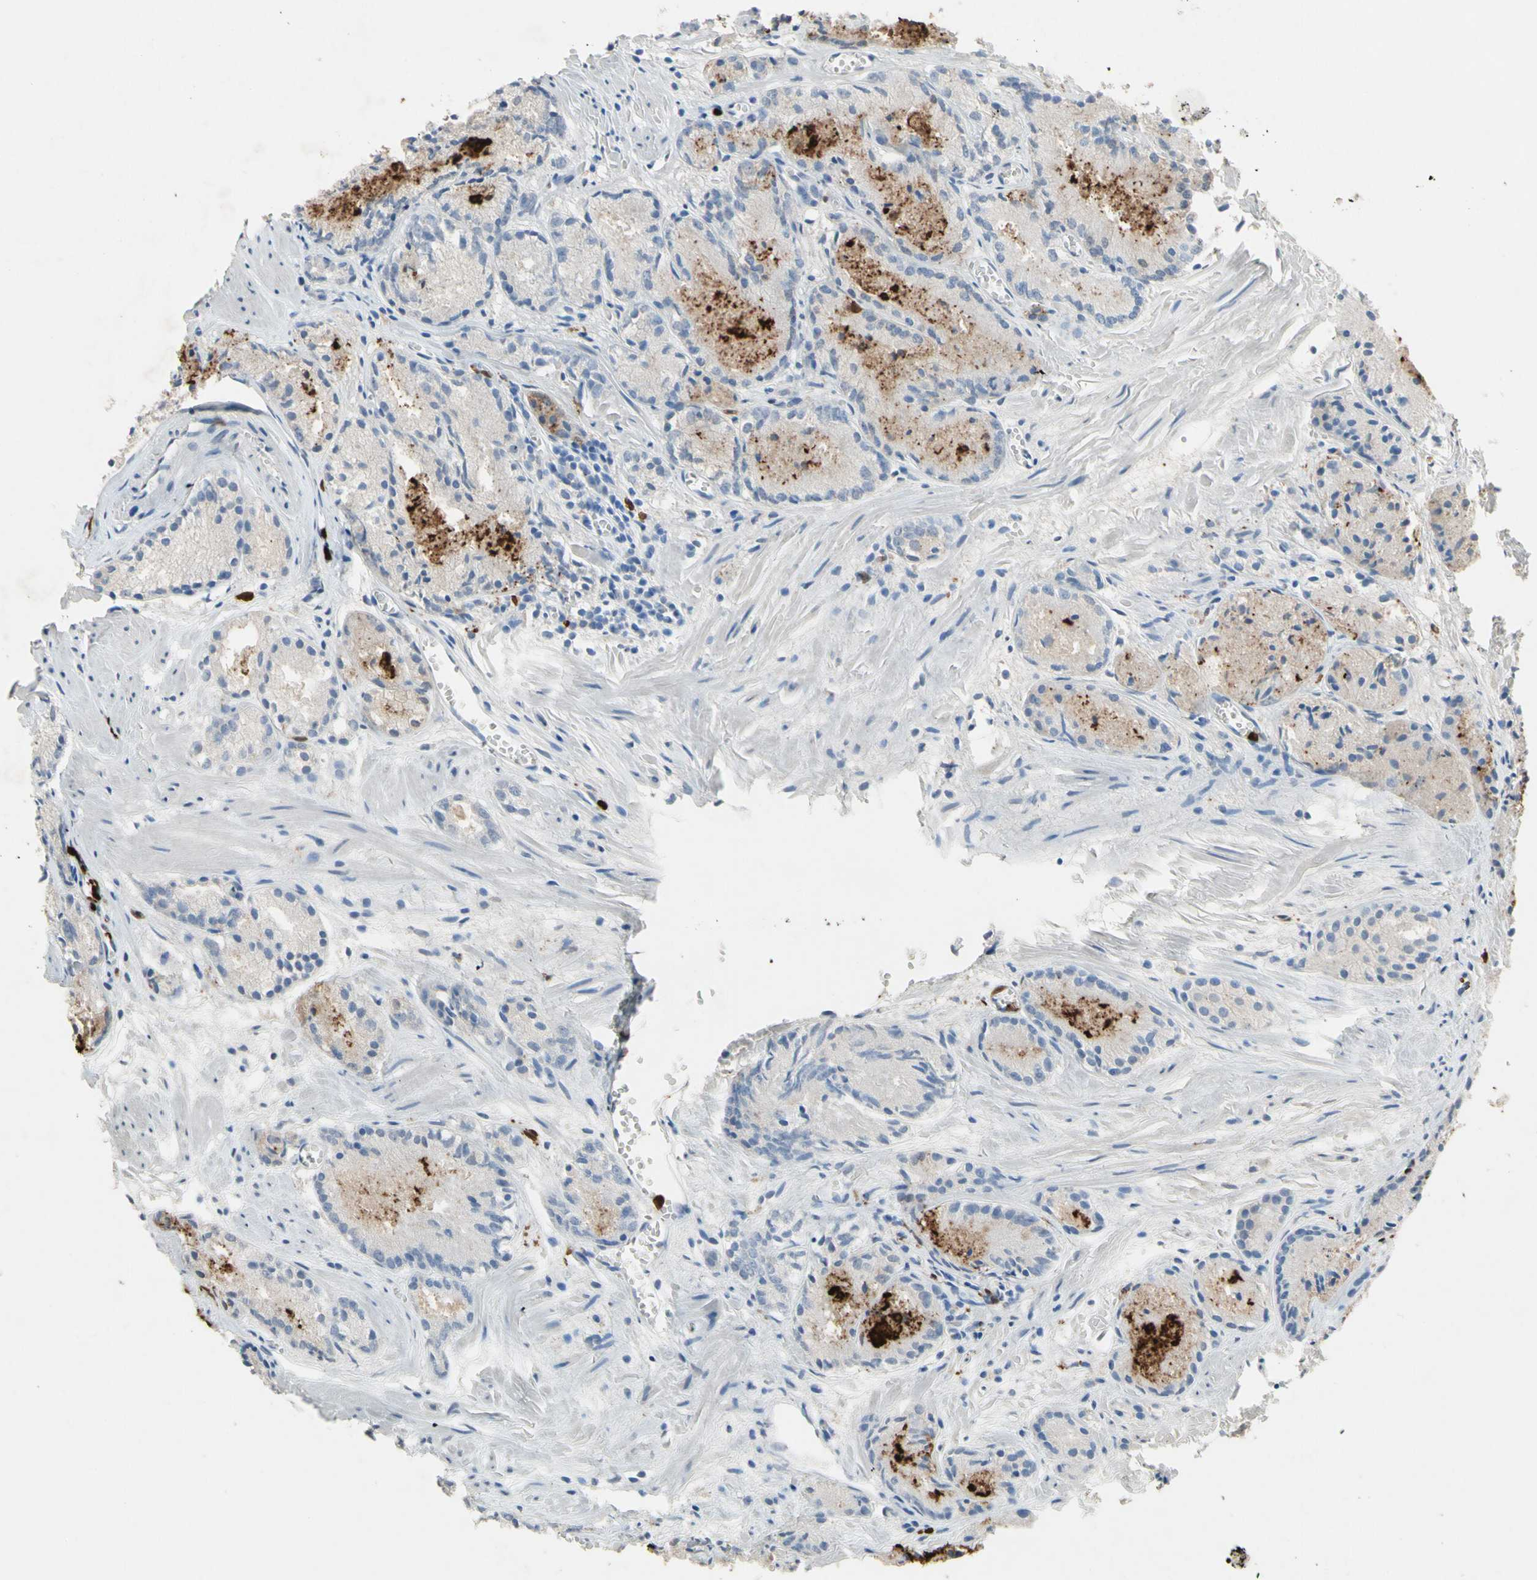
{"staining": {"intensity": "negative", "quantity": "none", "location": "none"}, "tissue": "prostate cancer", "cell_type": "Tumor cells", "image_type": "cancer", "snomed": [{"axis": "morphology", "description": "Adenocarcinoma, Low grade"}, {"axis": "topography", "description": "Prostate"}], "caption": "This is a micrograph of immunohistochemistry staining of low-grade adenocarcinoma (prostate), which shows no expression in tumor cells.", "gene": "NFKBIZ", "patient": {"sex": "male", "age": 72}}